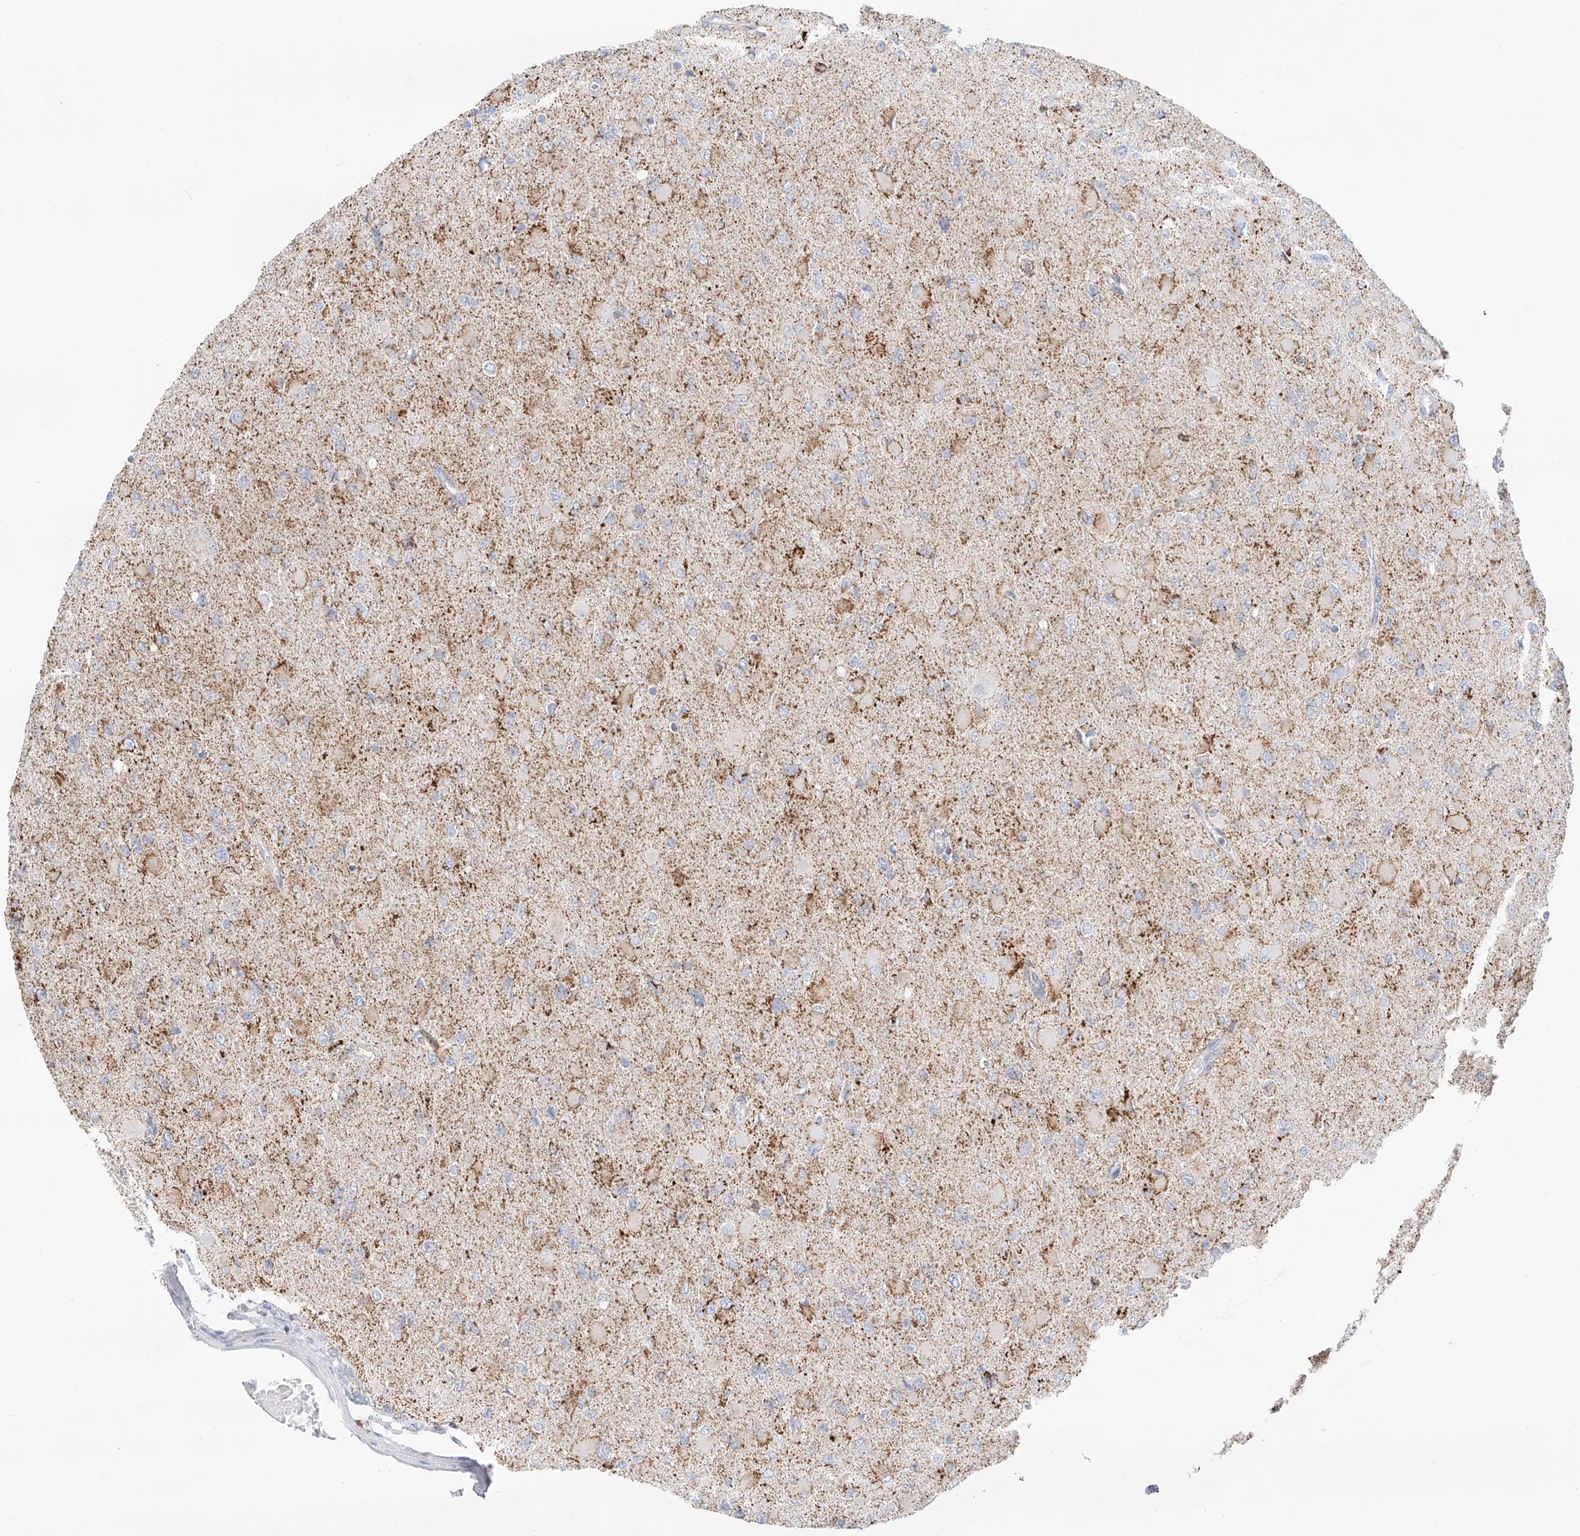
{"staining": {"intensity": "moderate", "quantity": "<25%", "location": "cytoplasmic/membranous"}, "tissue": "glioma", "cell_type": "Tumor cells", "image_type": "cancer", "snomed": [{"axis": "morphology", "description": "Glioma, malignant, High grade"}, {"axis": "topography", "description": "Cerebral cortex"}], "caption": "Human glioma stained for a protein (brown) exhibits moderate cytoplasmic/membranous positive expression in approximately <25% of tumor cells.", "gene": "TTC27", "patient": {"sex": "female", "age": 36}}